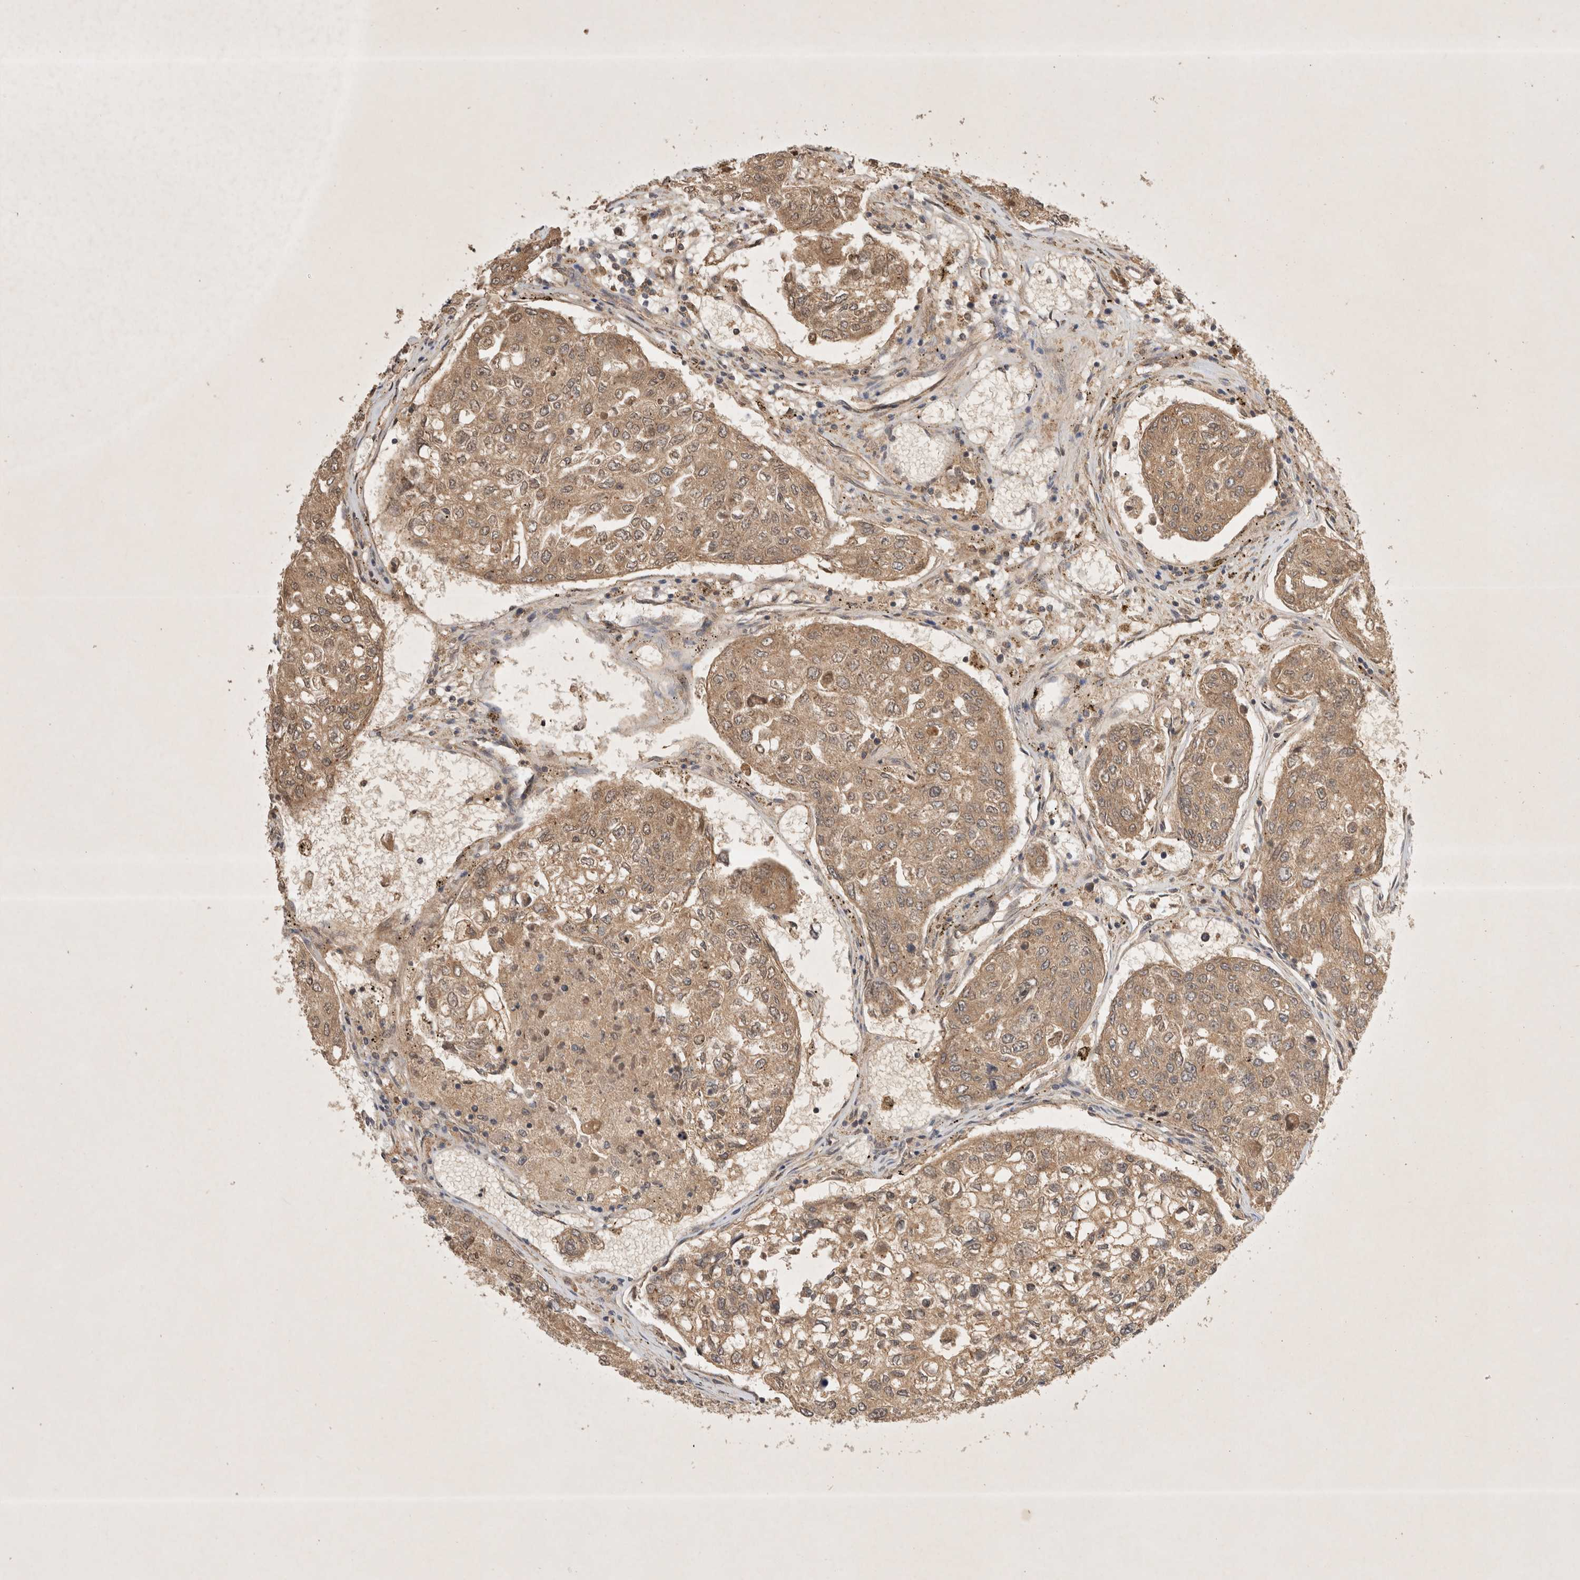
{"staining": {"intensity": "moderate", "quantity": ">75%", "location": "cytoplasmic/membranous,nuclear"}, "tissue": "urothelial cancer", "cell_type": "Tumor cells", "image_type": "cancer", "snomed": [{"axis": "morphology", "description": "Urothelial carcinoma, High grade"}, {"axis": "topography", "description": "Lymph node"}, {"axis": "topography", "description": "Urinary bladder"}], "caption": "Immunohistochemistry micrograph of neoplastic tissue: human urothelial cancer stained using IHC demonstrates medium levels of moderate protein expression localized specifically in the cytoplasmic/membranous and nuclear of tumor cells, appearing as a cytoplasmic/membranous and nuclear brown color.", "gene": "YES1", "patient": {"sex": "male", "age": 51}}